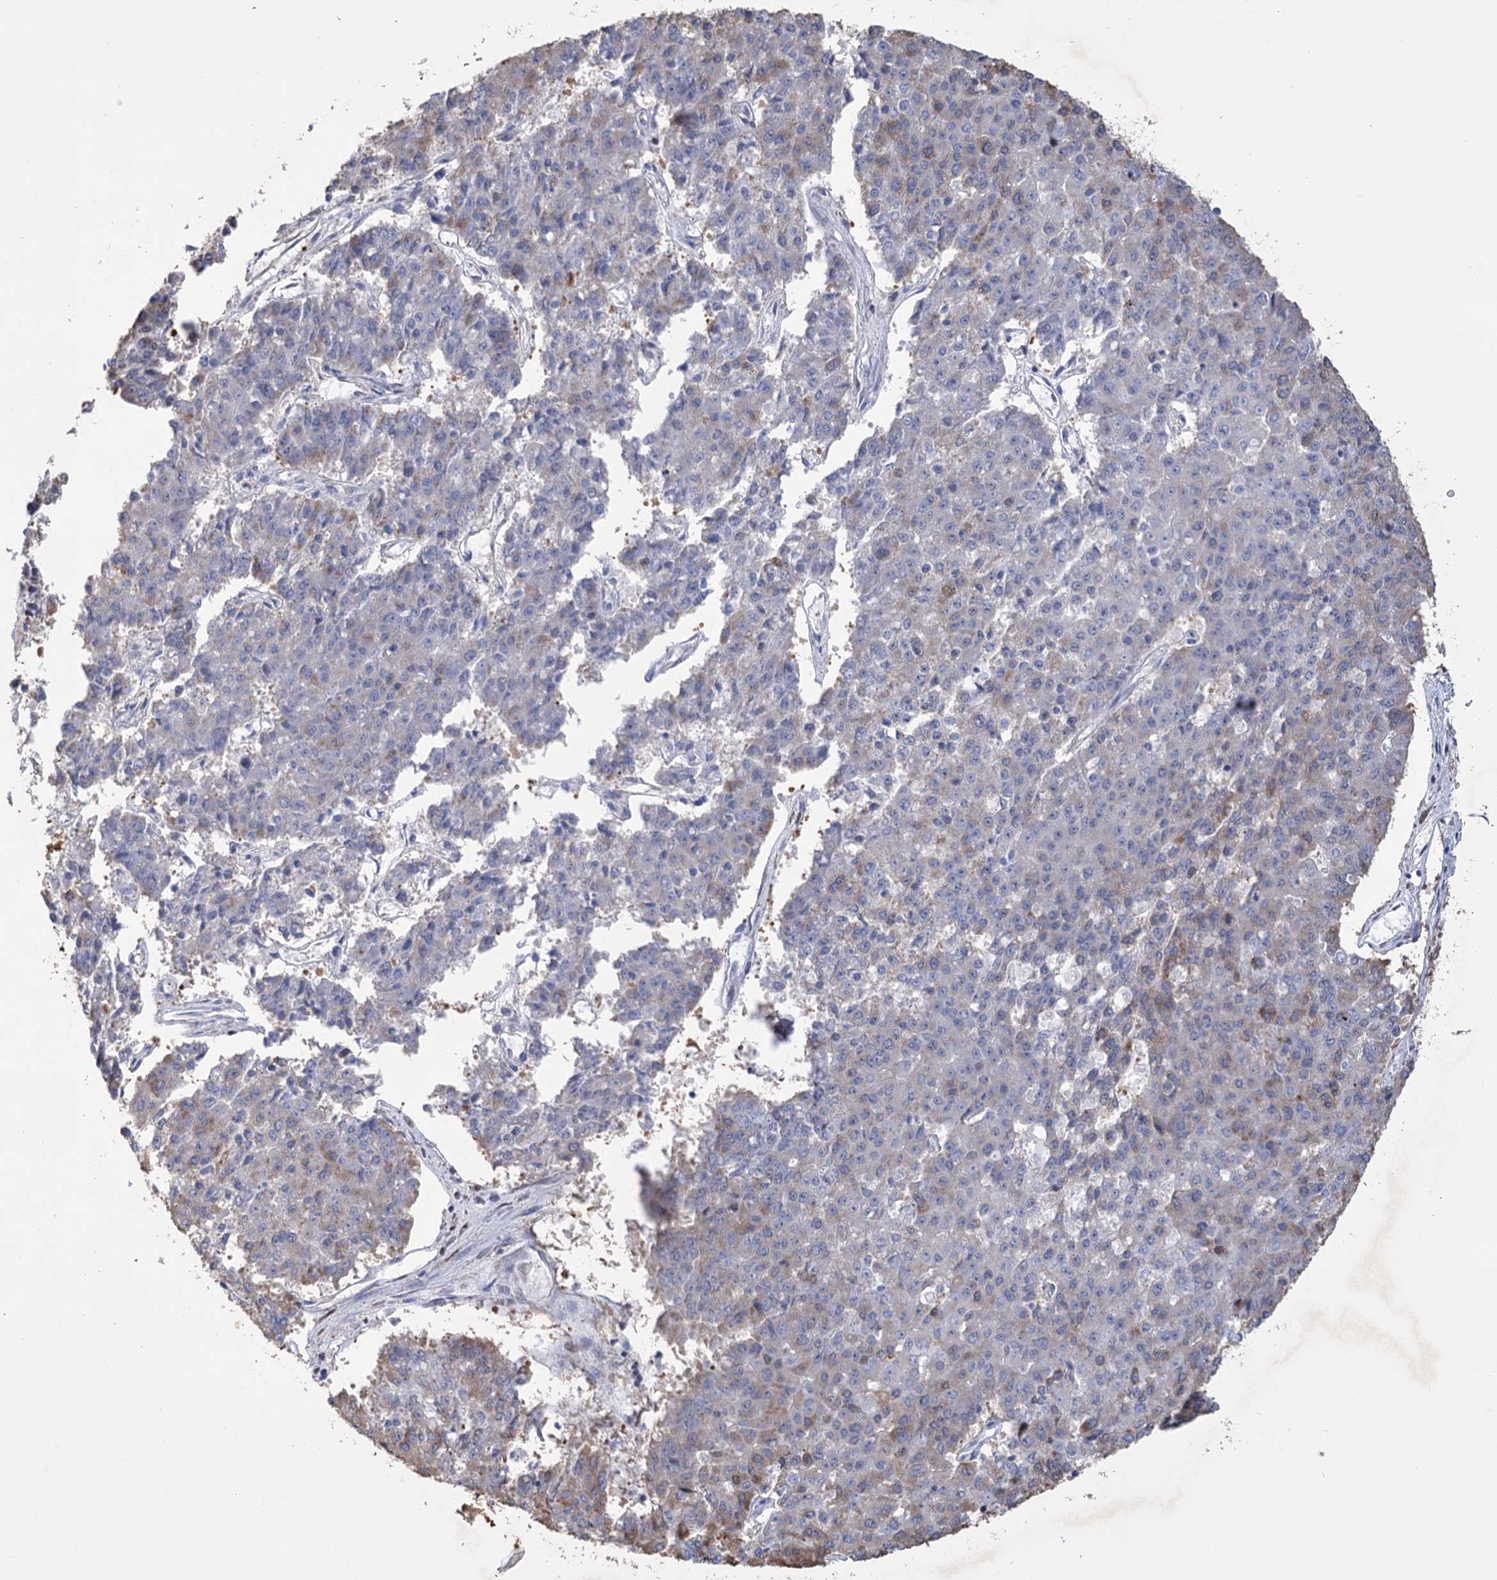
{"staining": {"intensity": "moderate", "quantity": "<25%", "location": "cytoplasmic/membranous"}, "tissue": "pancreatic cancer", "cell_type": "Tumor cells", "image_type": "cancer", "snomed": [{"axis": "morphology", "description": "Adenocarcinoma, NOS"}, {"axis": "topography", "description": "Pancreas"}], "caption": "Immunohistochemistry (DAB (3,3'-diaminobenzidine)) staining of human adenocarcinoma (pancreatic) displays moderate cytoplasmic/membranous protein positivity in about <25% of tumor cells.", "gene": "NFU1", "patient": {"sex": "male", "age": 50}}